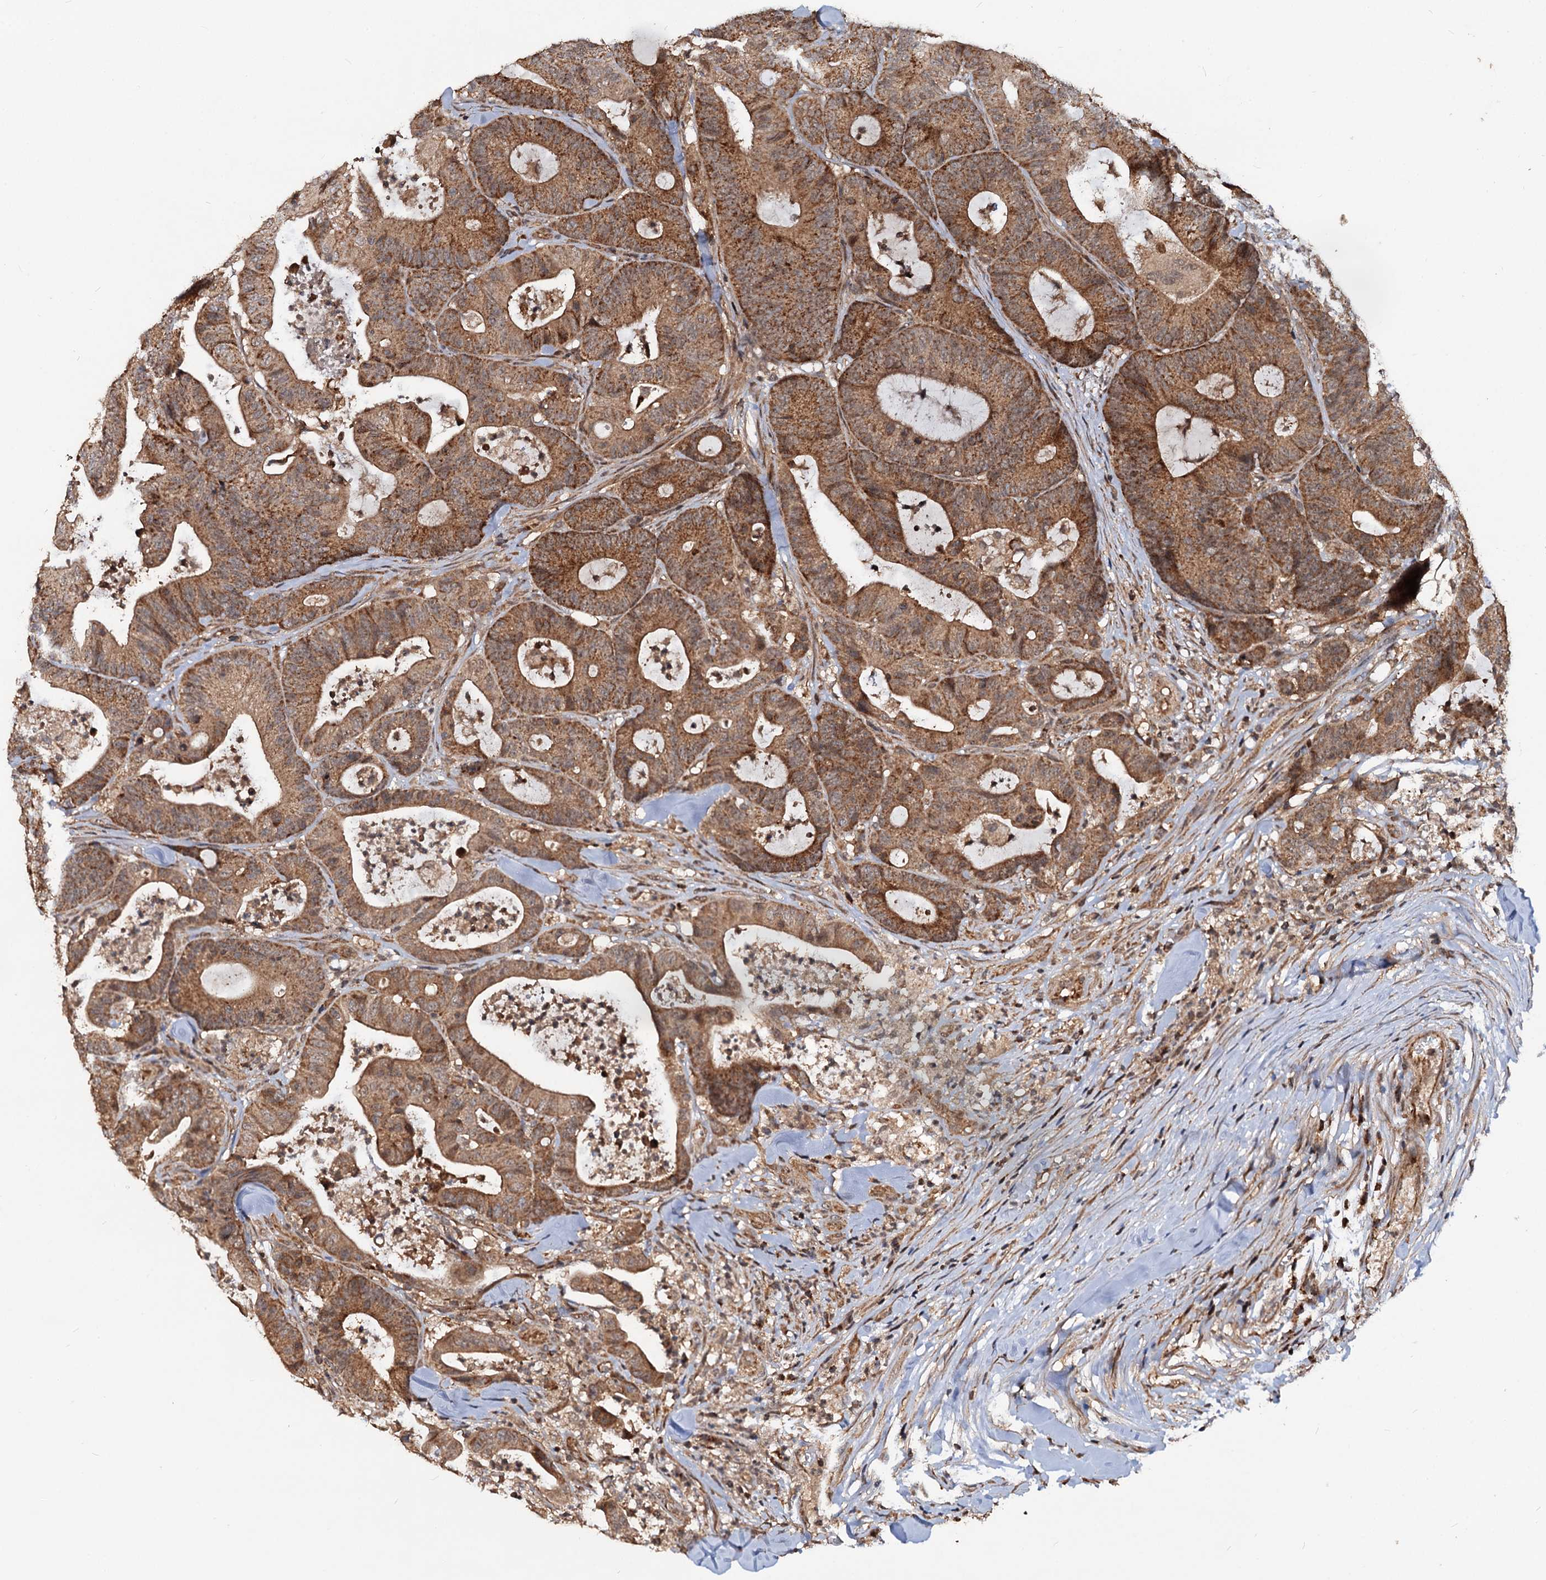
{"staining": {"intensity": "strong", "quantity": ">75%", "location": "cytoplasmic/membranous"}, "tissue": "colorectal cancer", "cell_type": "Tumor cells", "image_type": "cancer", "snomed": [{"axis": "morphology", "description": "Adenocarcinoma, NOS"}, {"axis": "topography", "description": "Colon"}], "caption": "High-power microscopy captured an immunohistochemistry image of colorectal cancer, revealing strong cytoplasmic/membranous expression in about >75% of tumor cells.", "gene": "CEP76", "patient": {"sex": "female", "age": 84}}